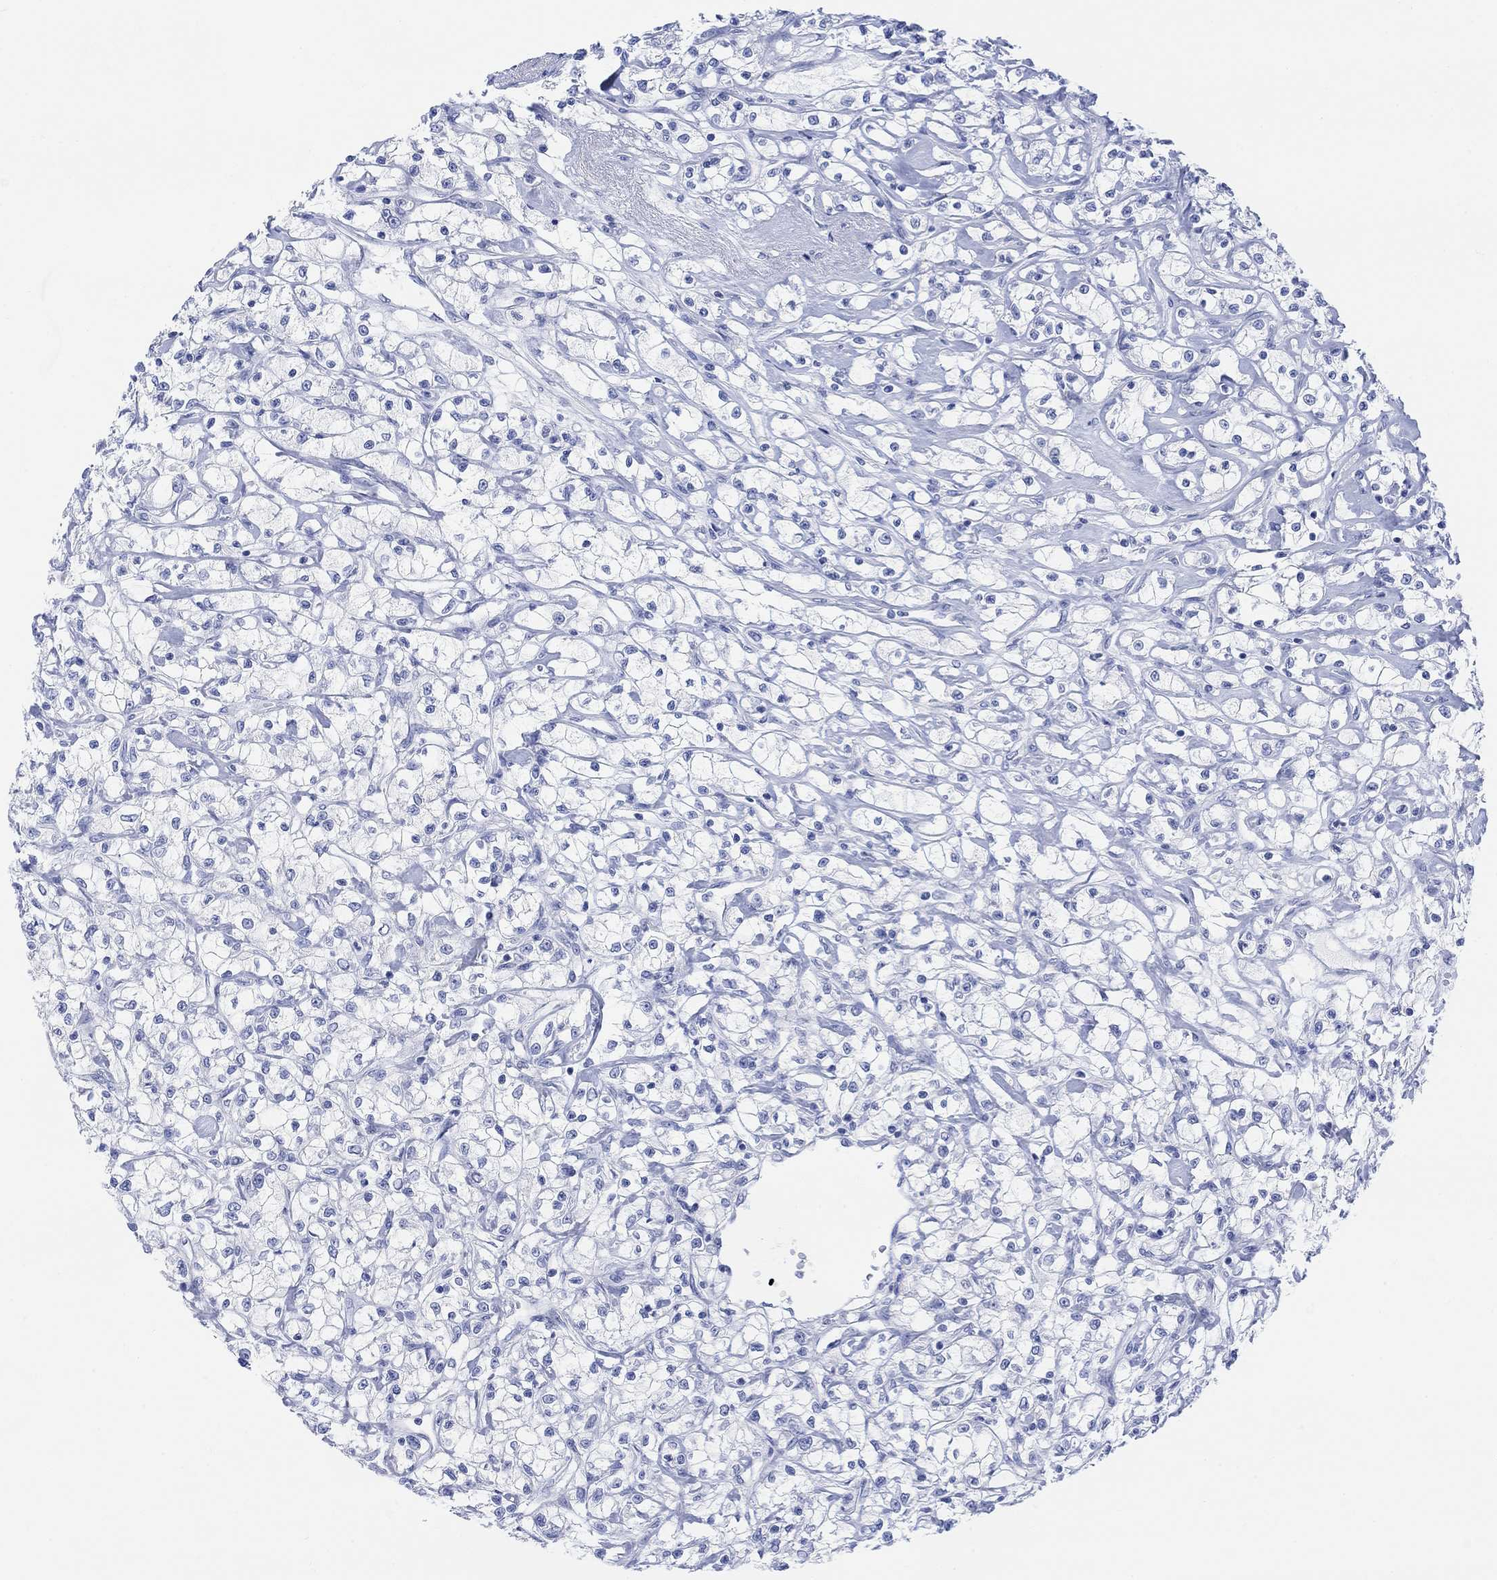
{"staining": {"intensity": "negative", "quantity": "none", "location": "none"}, "tissue": "renal cancer", "cell_type": "Tumor cells", "image_type": "cancer", "snomed": [{"axis": "morphology", "description": "Adenocarcinoma, NOS"}, {"axis": "topography", "description": "Kidney"}], "caption": "High magnification brightfield microscopy of renal cancer stained with DAB (brown) and counterstained with hematoxylin (blue): tumor cells show no significant staining.", "gene": "GNG13", "patient": {"sex": "female", "age": 59}}